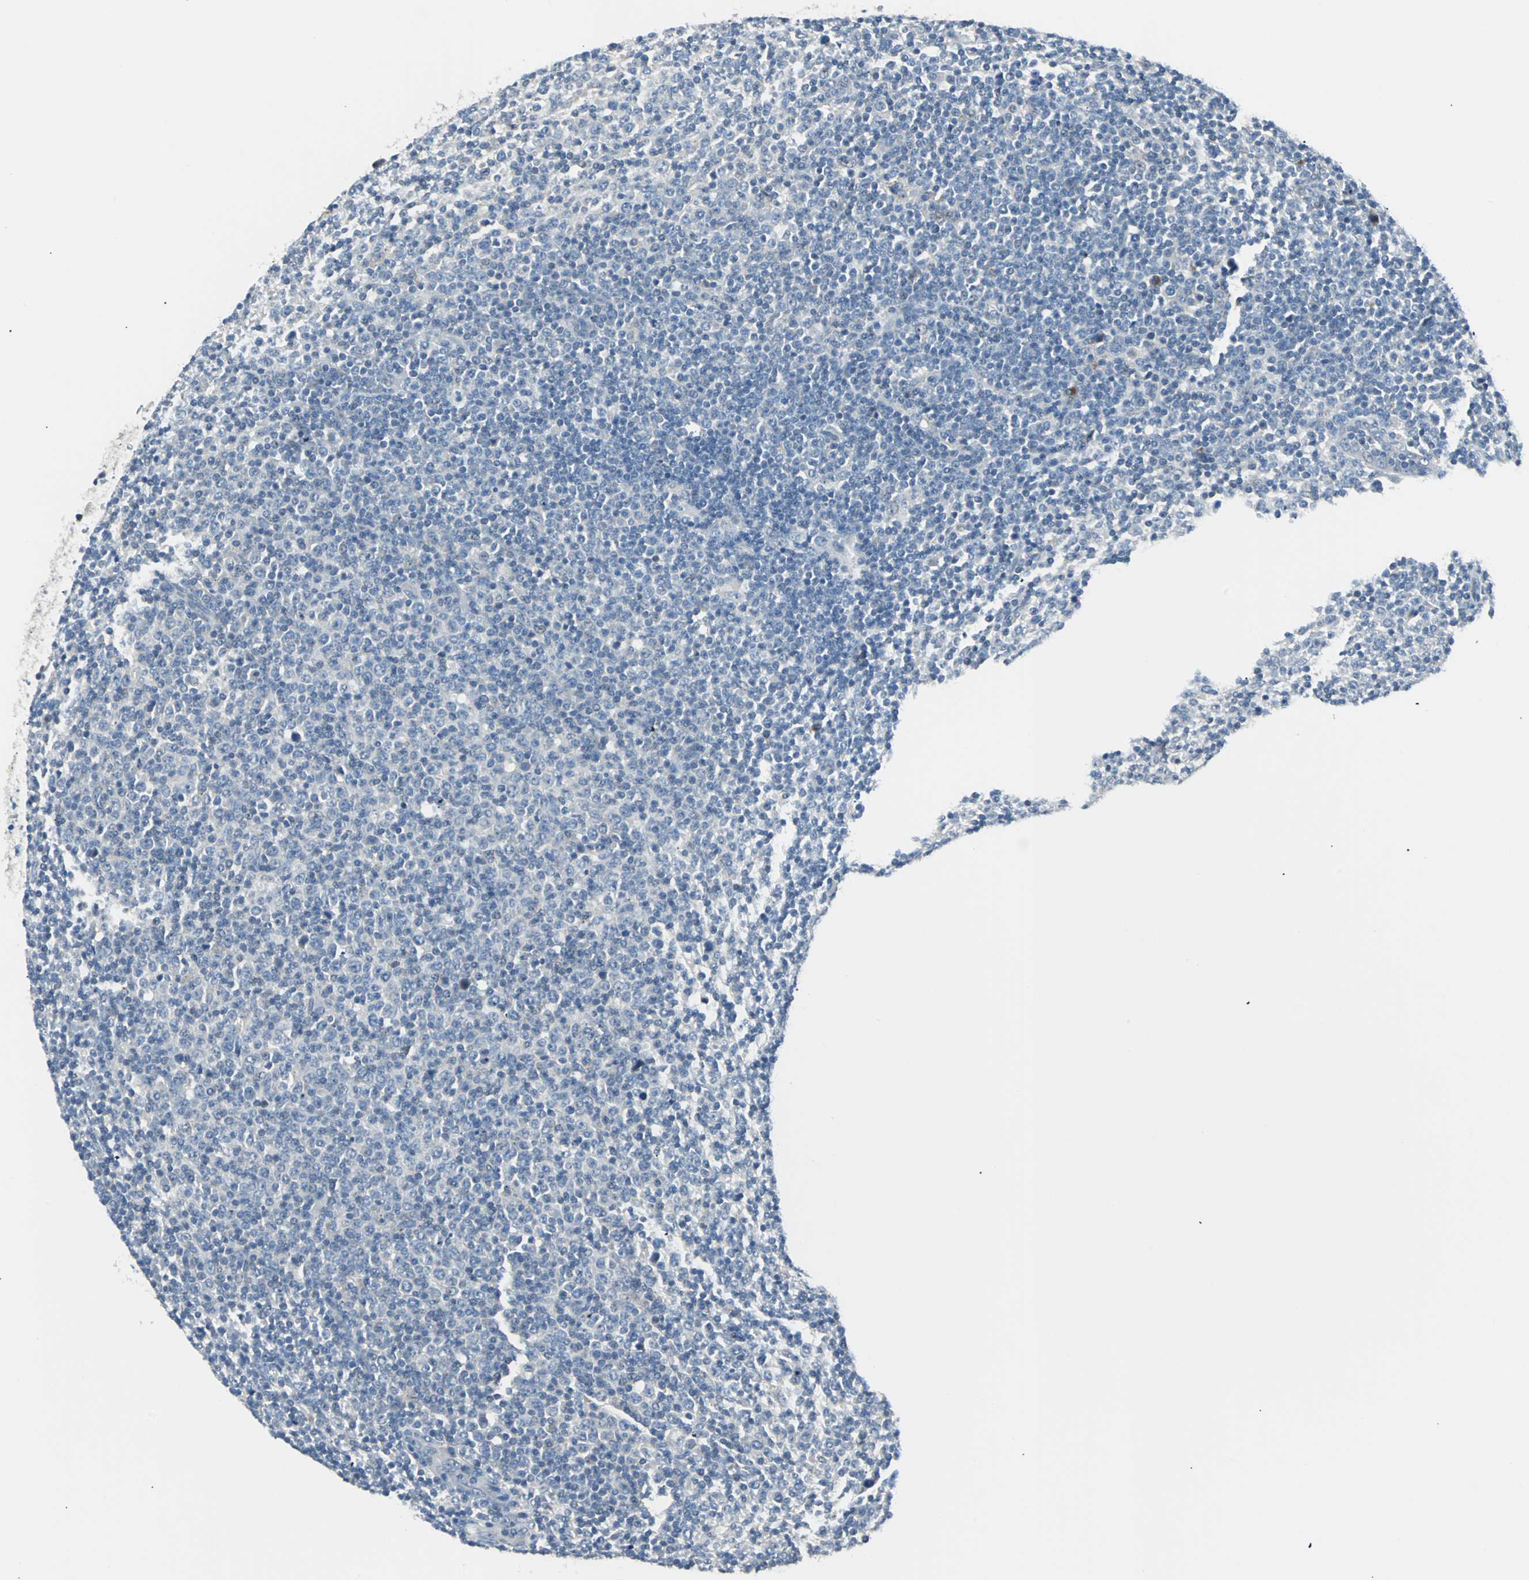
{"staining": {"intensity": "negative", "quantity": "none", "location": "none"}, "tissue": "lymphoma", "cell_type": "Tumor cells", "image_type": "cancer", "snomed": [{"axis": "morphology", "description": "Malignant lymphoma, non-Hodgkin's type, Low grade"}, {"axis": "topography", "description": "Lymph node"}], "caption": "DAB immunohistochemical staining of human malignant lymphoma, non-Hodgkin's type (low-grade) shows no significant staining in tumor cells.", "gene": "SOX30", "patient": {"sex": "male", "age": 70}}